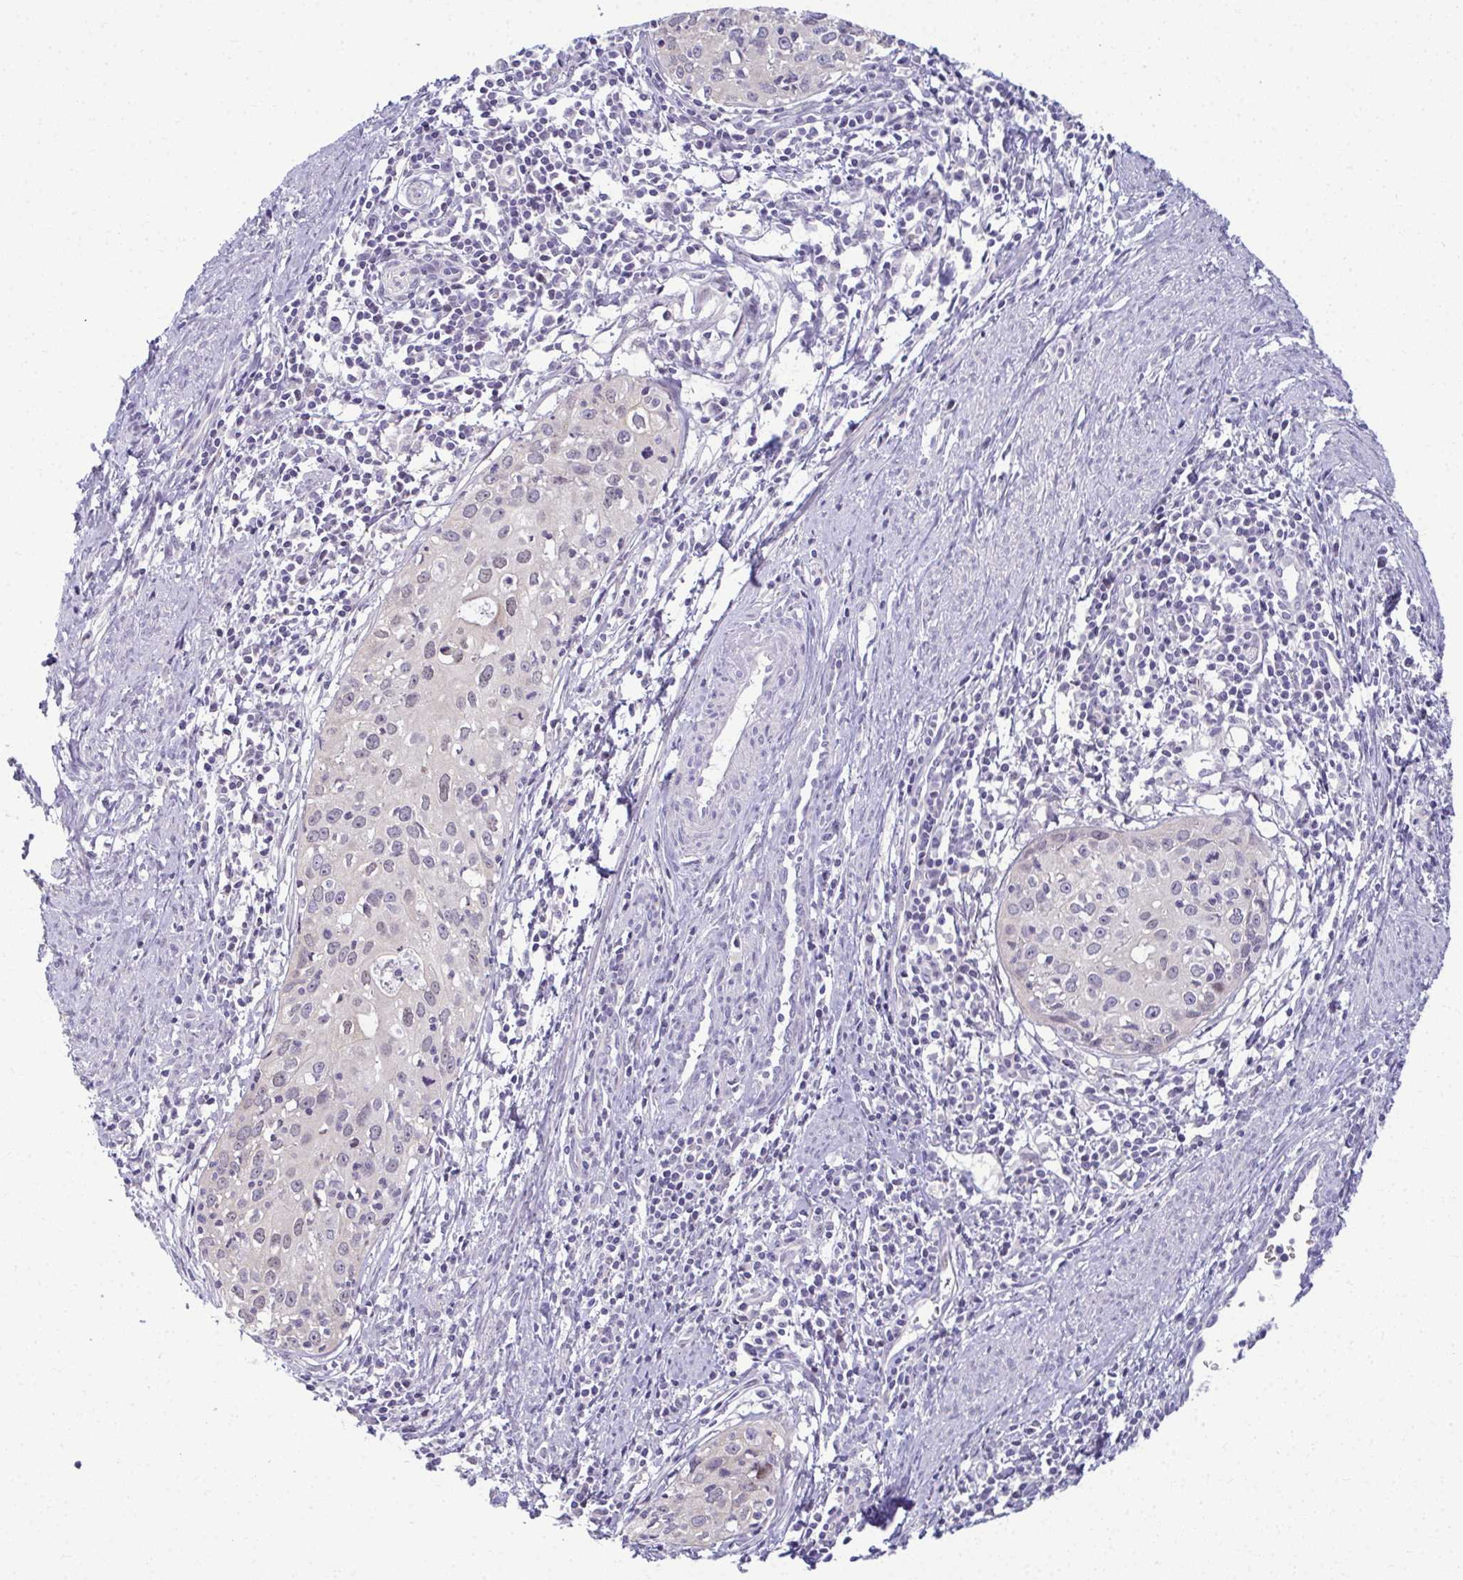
{"staining": {"intensity": "negative", "quantity": "none", "location": "none"}, "tissue": "cervical cancer", "cell_type": "Tumor cells", "image_type": "cancer", "snomed": [{"axis": "morphology", "description": "Squamous cell carcinoma, NOS"}, {"axis": "topography", "description": "Cervix"}], "caption": "Tumor cells are negative for brown protein staining in cervical cancer (squamous cell carcinoma). (IHC, brightfield microscopy, high magnification).", "gene": "ODF1", "patient": {"sex": "female", "age": 40}}